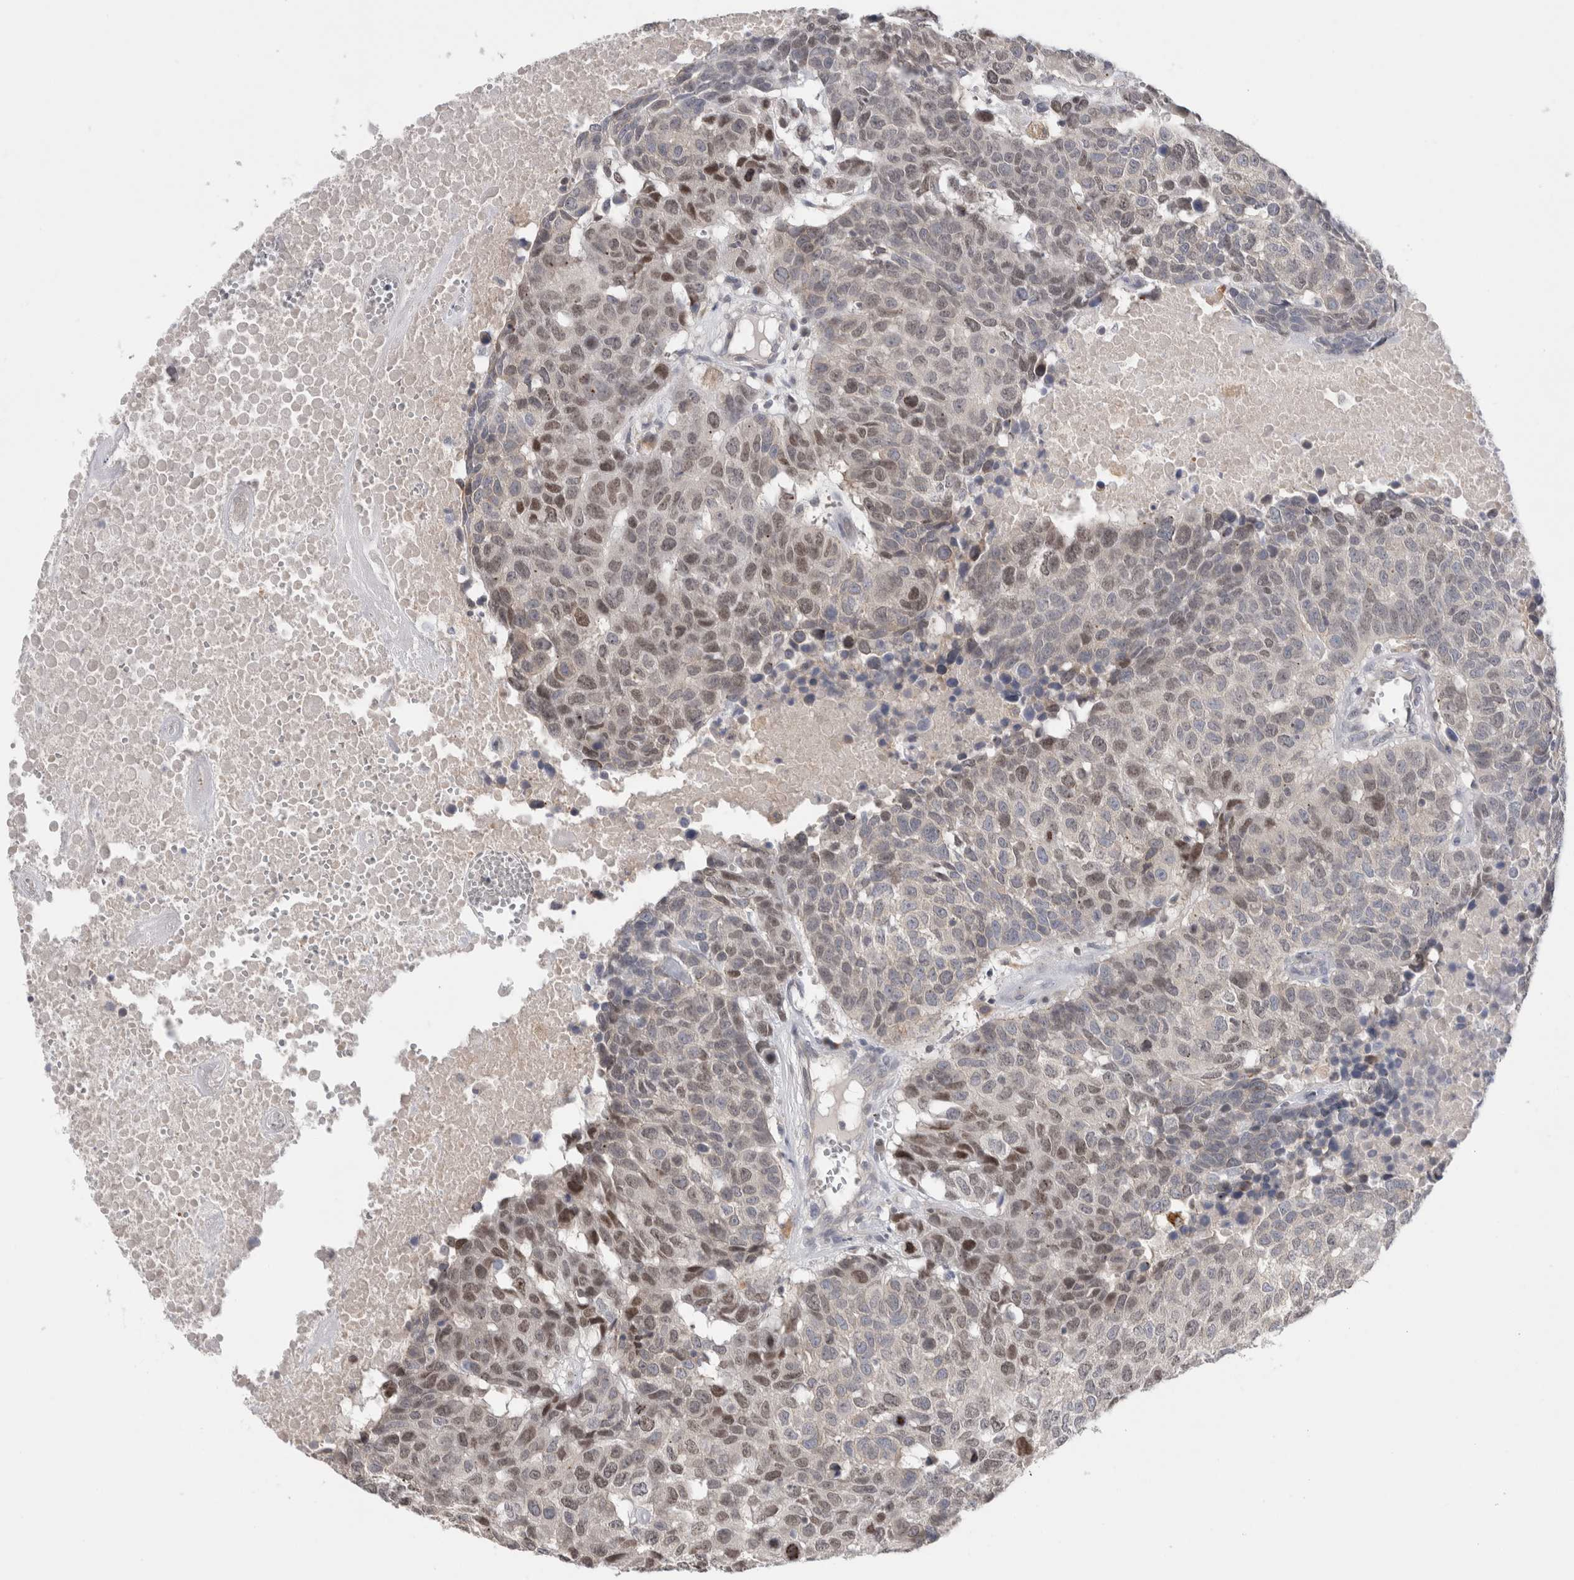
{"staining": {"intensity": "moderate", "quantity": "25%-75%", "location": "nuclear"}, "tissue": "head and neck cancer", "cell_type": "Tumor cells", "image_type": "cancer", "snomed": [{"axis": "morphology", "description": "Squamous cell carcinoma, NOS"}, {"axis": "topography", "description": "Head-Neck"}], "caption": "Protein staining of head and neck cancer tissue exhibits moderate nuclear positivity in about 25%-75% of tumor cells.", "gene": "SYTL5", "patient": {"sex": "male", "age": 66}}